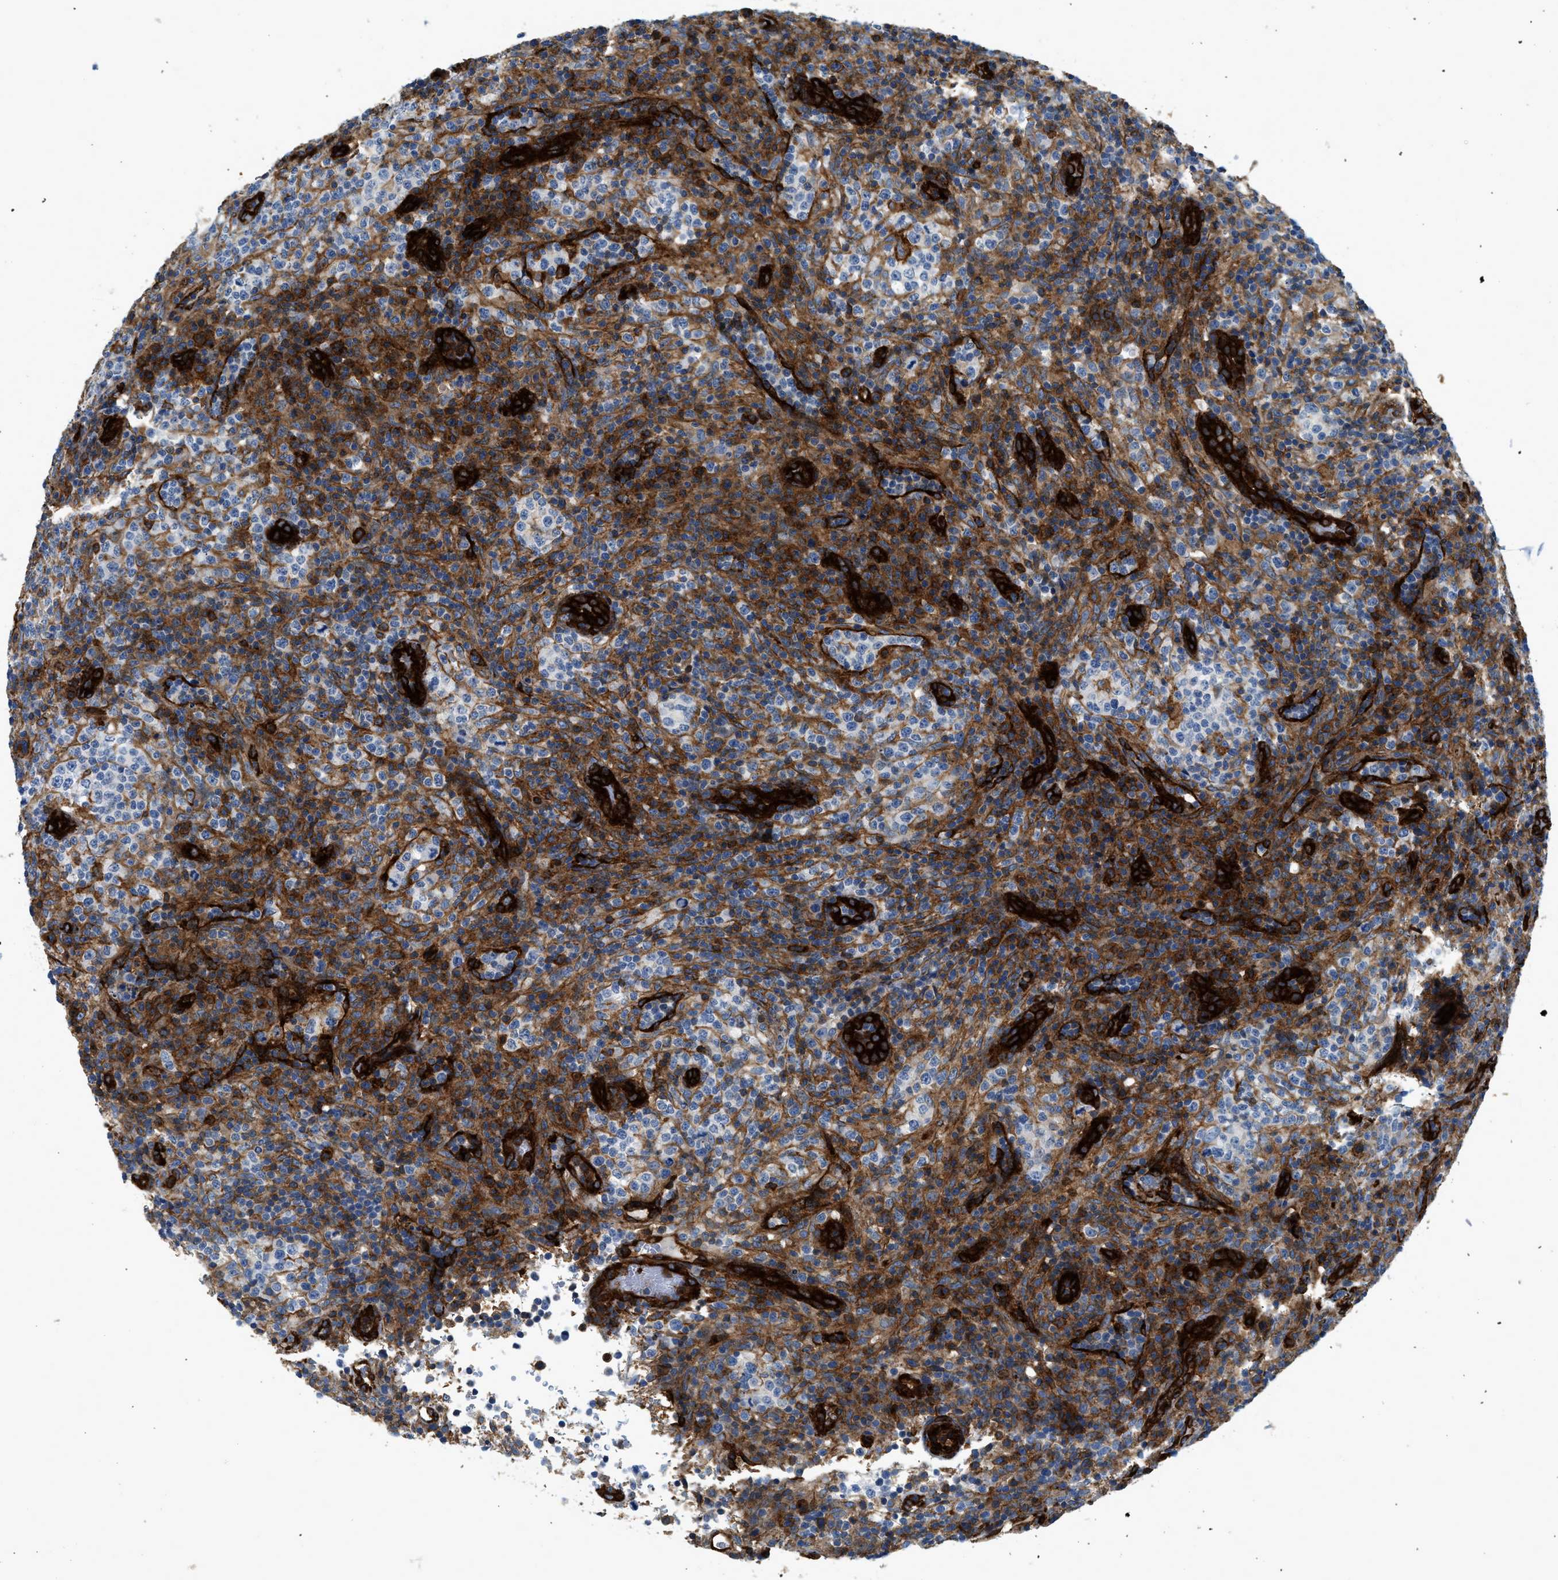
{"staining": {"intensity": "moderate", "quantity": "25%-75%", "location": "cytoplasmic/membranous"}, "tissue": "lymphoma", "cell_type": "Tumor cells", "image_type": "cancer", "snomed": [{"axis": "morphology", "description": "Malignant lymphoma, non-Hodgkin's type, High grade"}, {"axis": "topography", "description": "Lymph node"}], "caption": "Protein expression analysis of human high-grade malignant lymphoma, non-Hodgkin's type reveals moderate cytoplasmic/membranous staining in approximately 25%-75% of tumor cells.", "gene": "HIP1", "patient": {"sex": "female", "age": 76}}